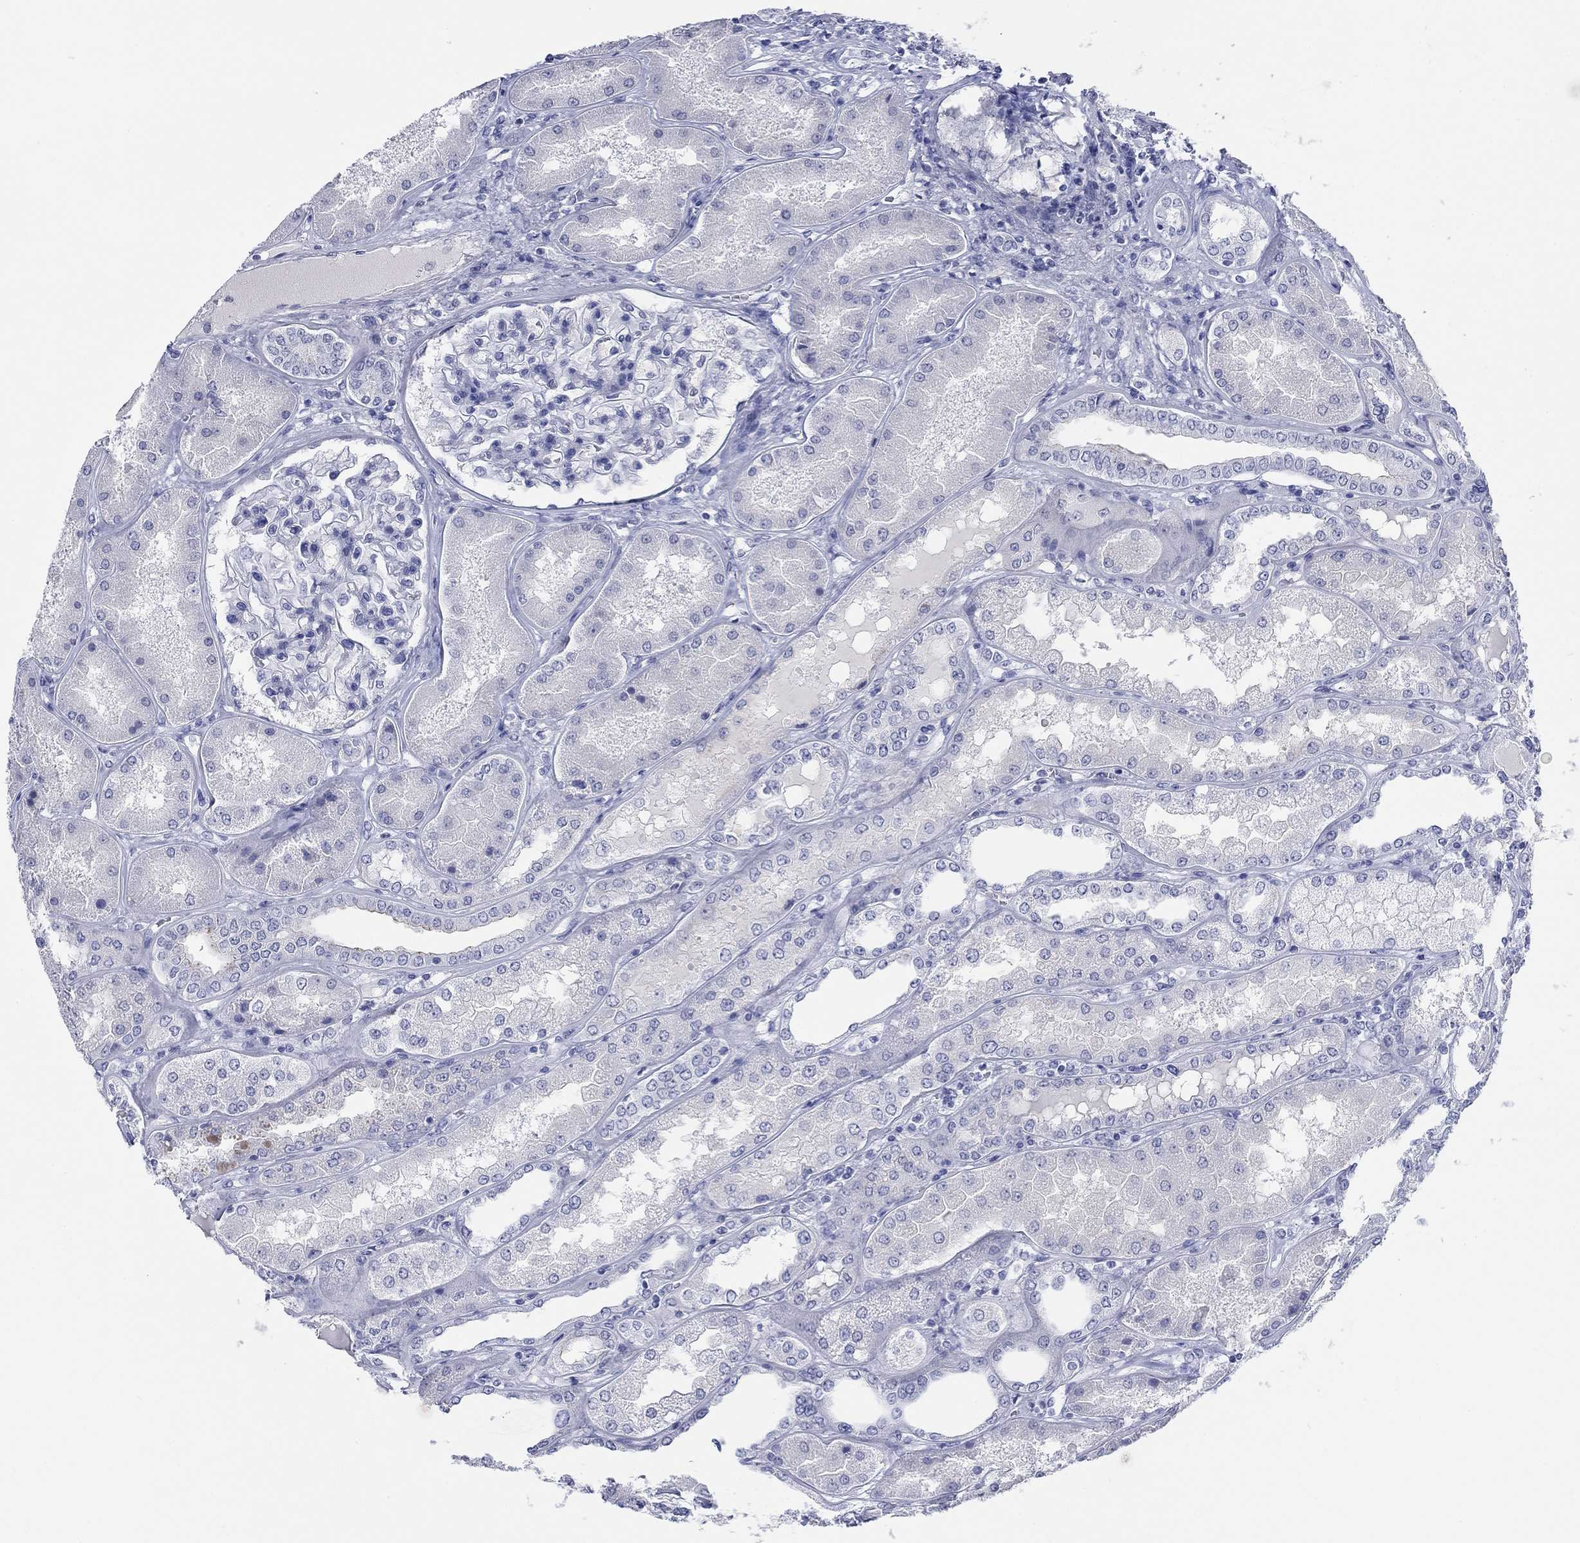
{"staining": {"intensity": "negative", "quantity": "none", "location": "none"}, "tissue": "kidney", "cell_type": "Cells in glomeruli", "image_type": "normal", "snomed": [{"axis": "morphology", "description": "Normal tissue, NOS"}, {"axis": "topography", "description": "Kidney"}], "caption": "The micrograph exhibits no significant positivity in cells in glomeruli of kidney.", "gene": "PDYN", "patient": {"sex": "female", "age": 56}}